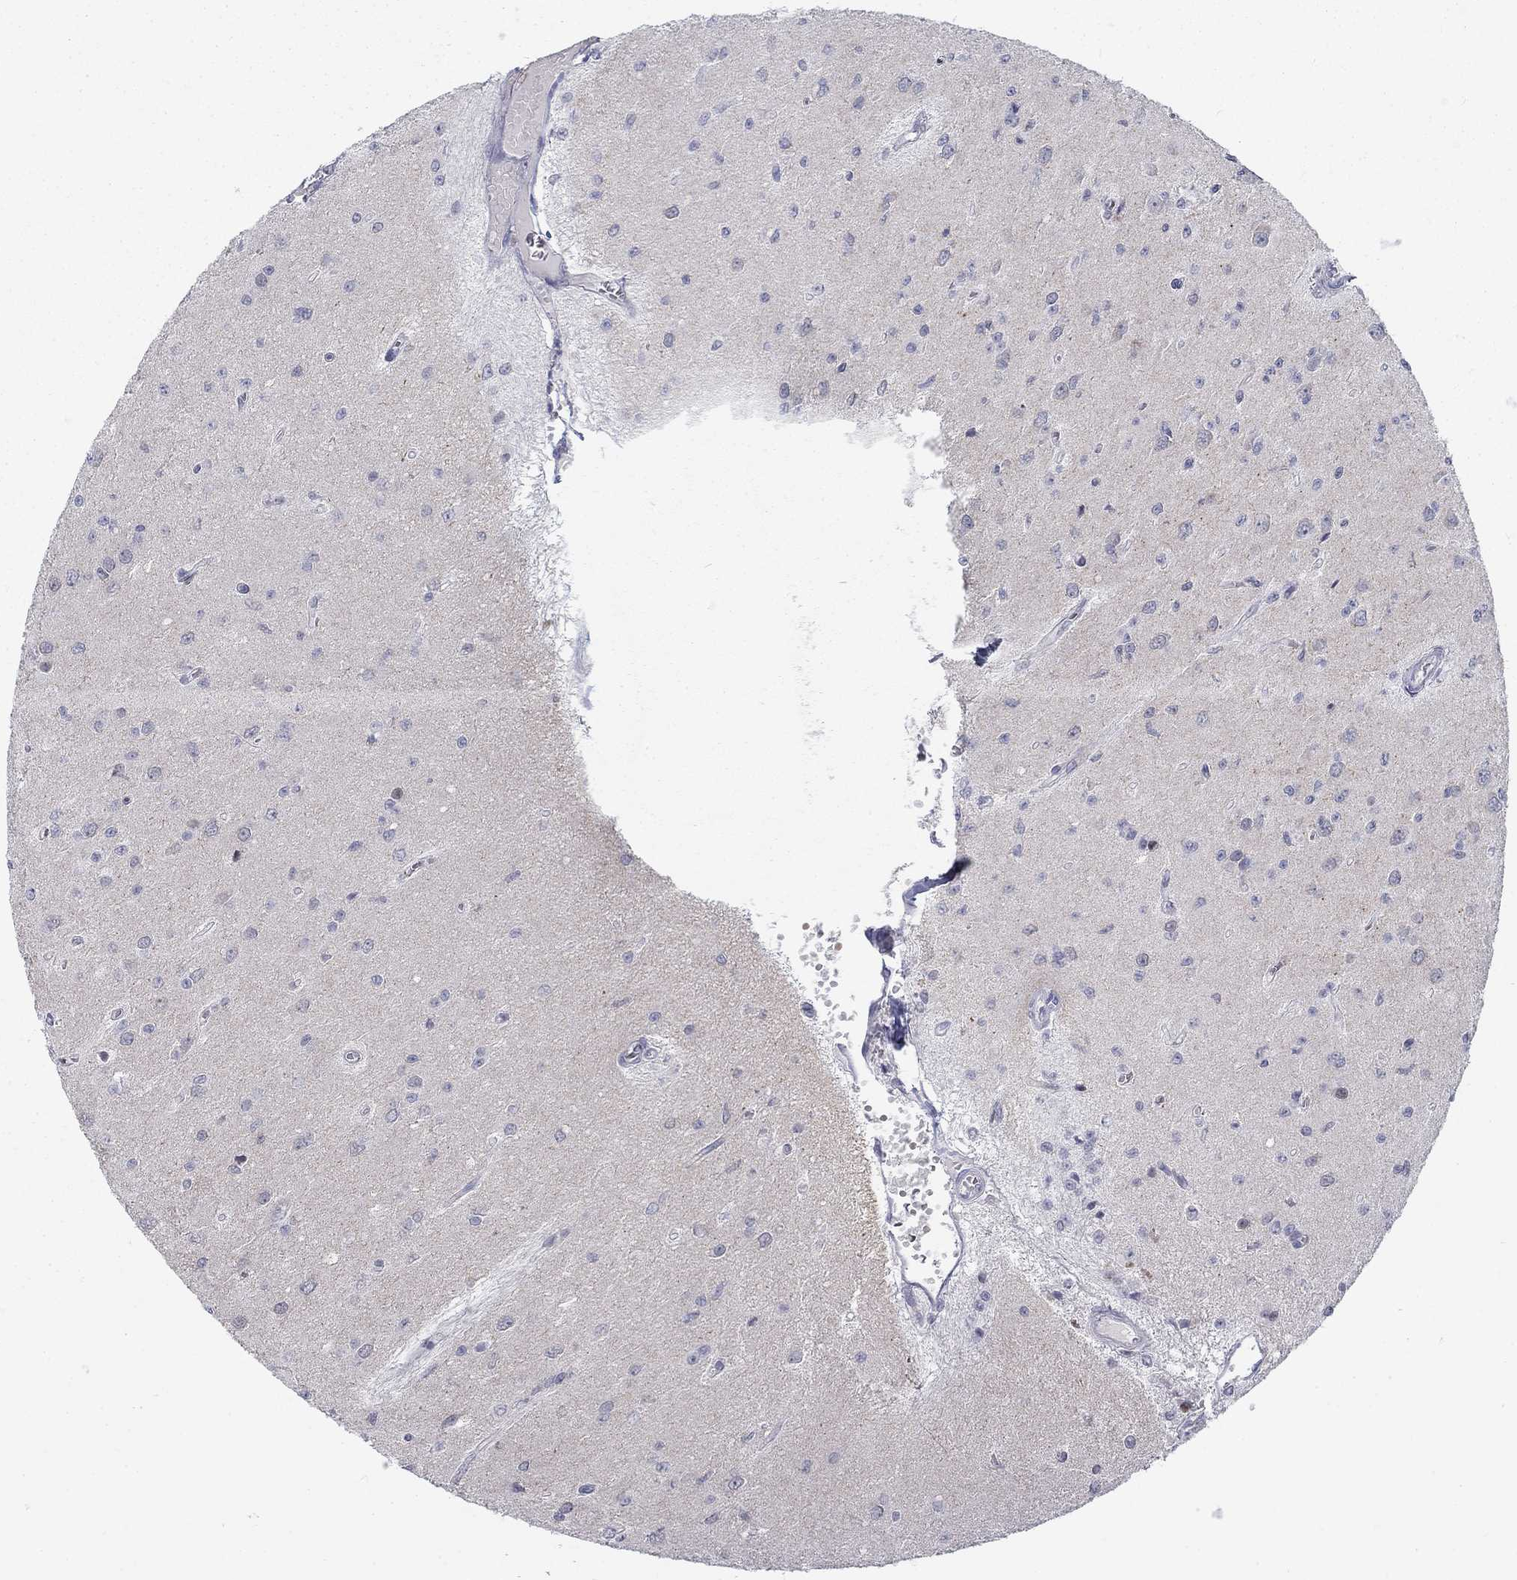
{"staining": {"intensity": "negative", "quantity": "none", "location": "none"}, "tissue": "glioma", "cell_type": "Tumor cells", "image_type": "cancer", "snomed": [{"axis": "morphology", "description": "Glioma, malignant, Low grade"}, {"axis": "topography", "description": "Brain"}], "caption": "High power microscopy image of an immunohistochemistry (IHC) image of low-grade glioma (malignant), revealing no significant expression in tumor cells.", "gene": "ATP1A3", "patient": {"sex": "female", "age": 45}}